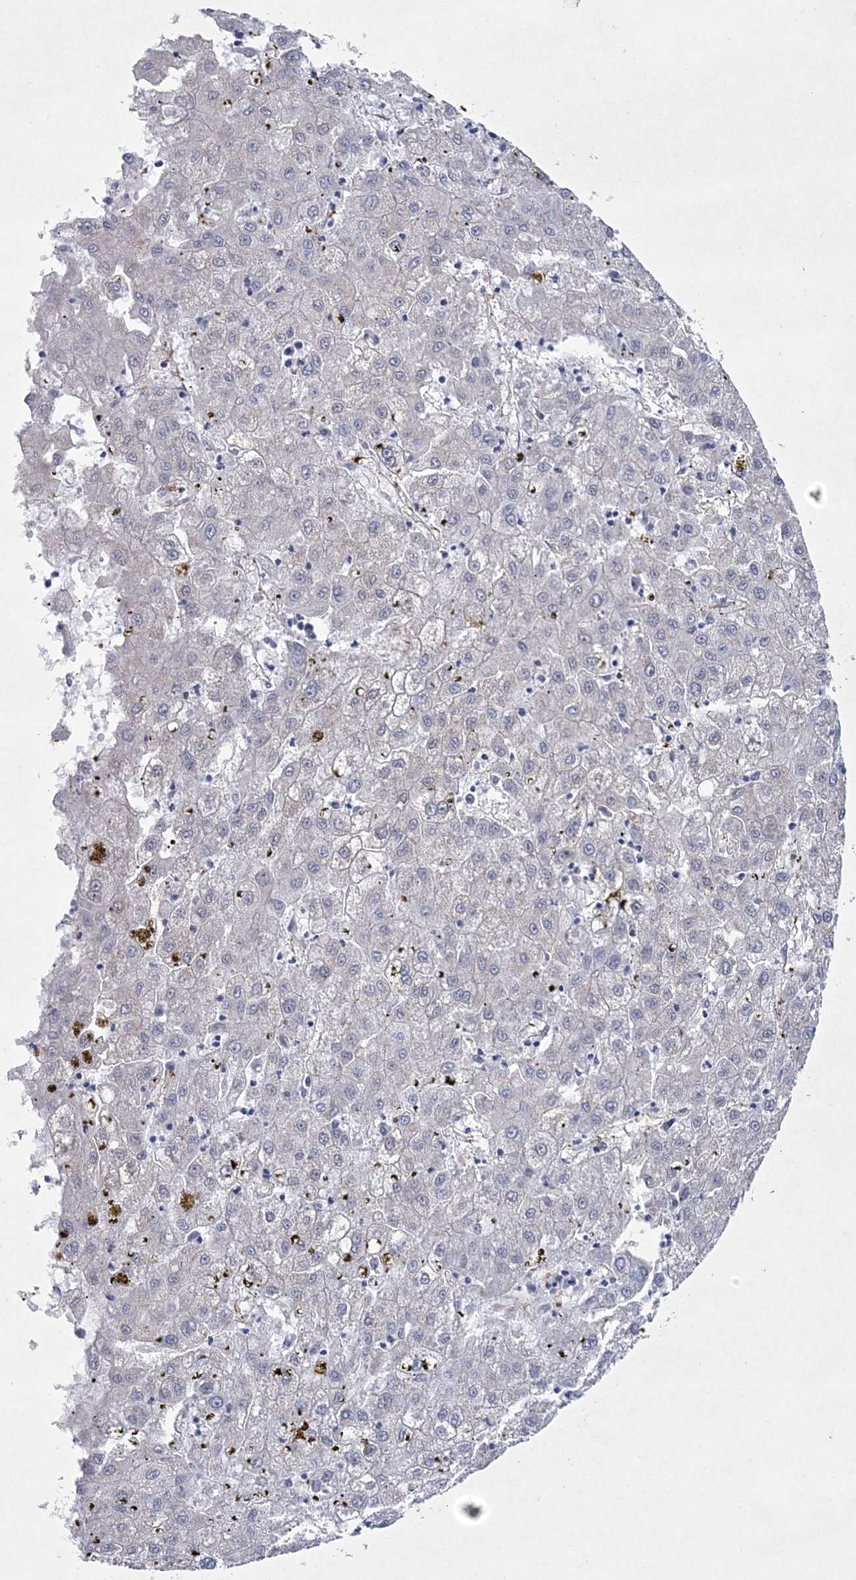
{"staining": {"intensity": "negative", "quantity": "none", "location": "none"}, "tissue": "liver cancer", "cell_type": "Tumor cells", "image_type": "cancer", "snomed": [{"axis": "morphology", "description": "Carcinoma, Hepatocellular, NOS"}, {"axis": "topography", "description": "Liver"}], "caption": "Tumor cells show no significant staining in hepatocellular carcinoma (liver).", "gene": "DPCD", "patient": {"sex": "male", "age": 72}}